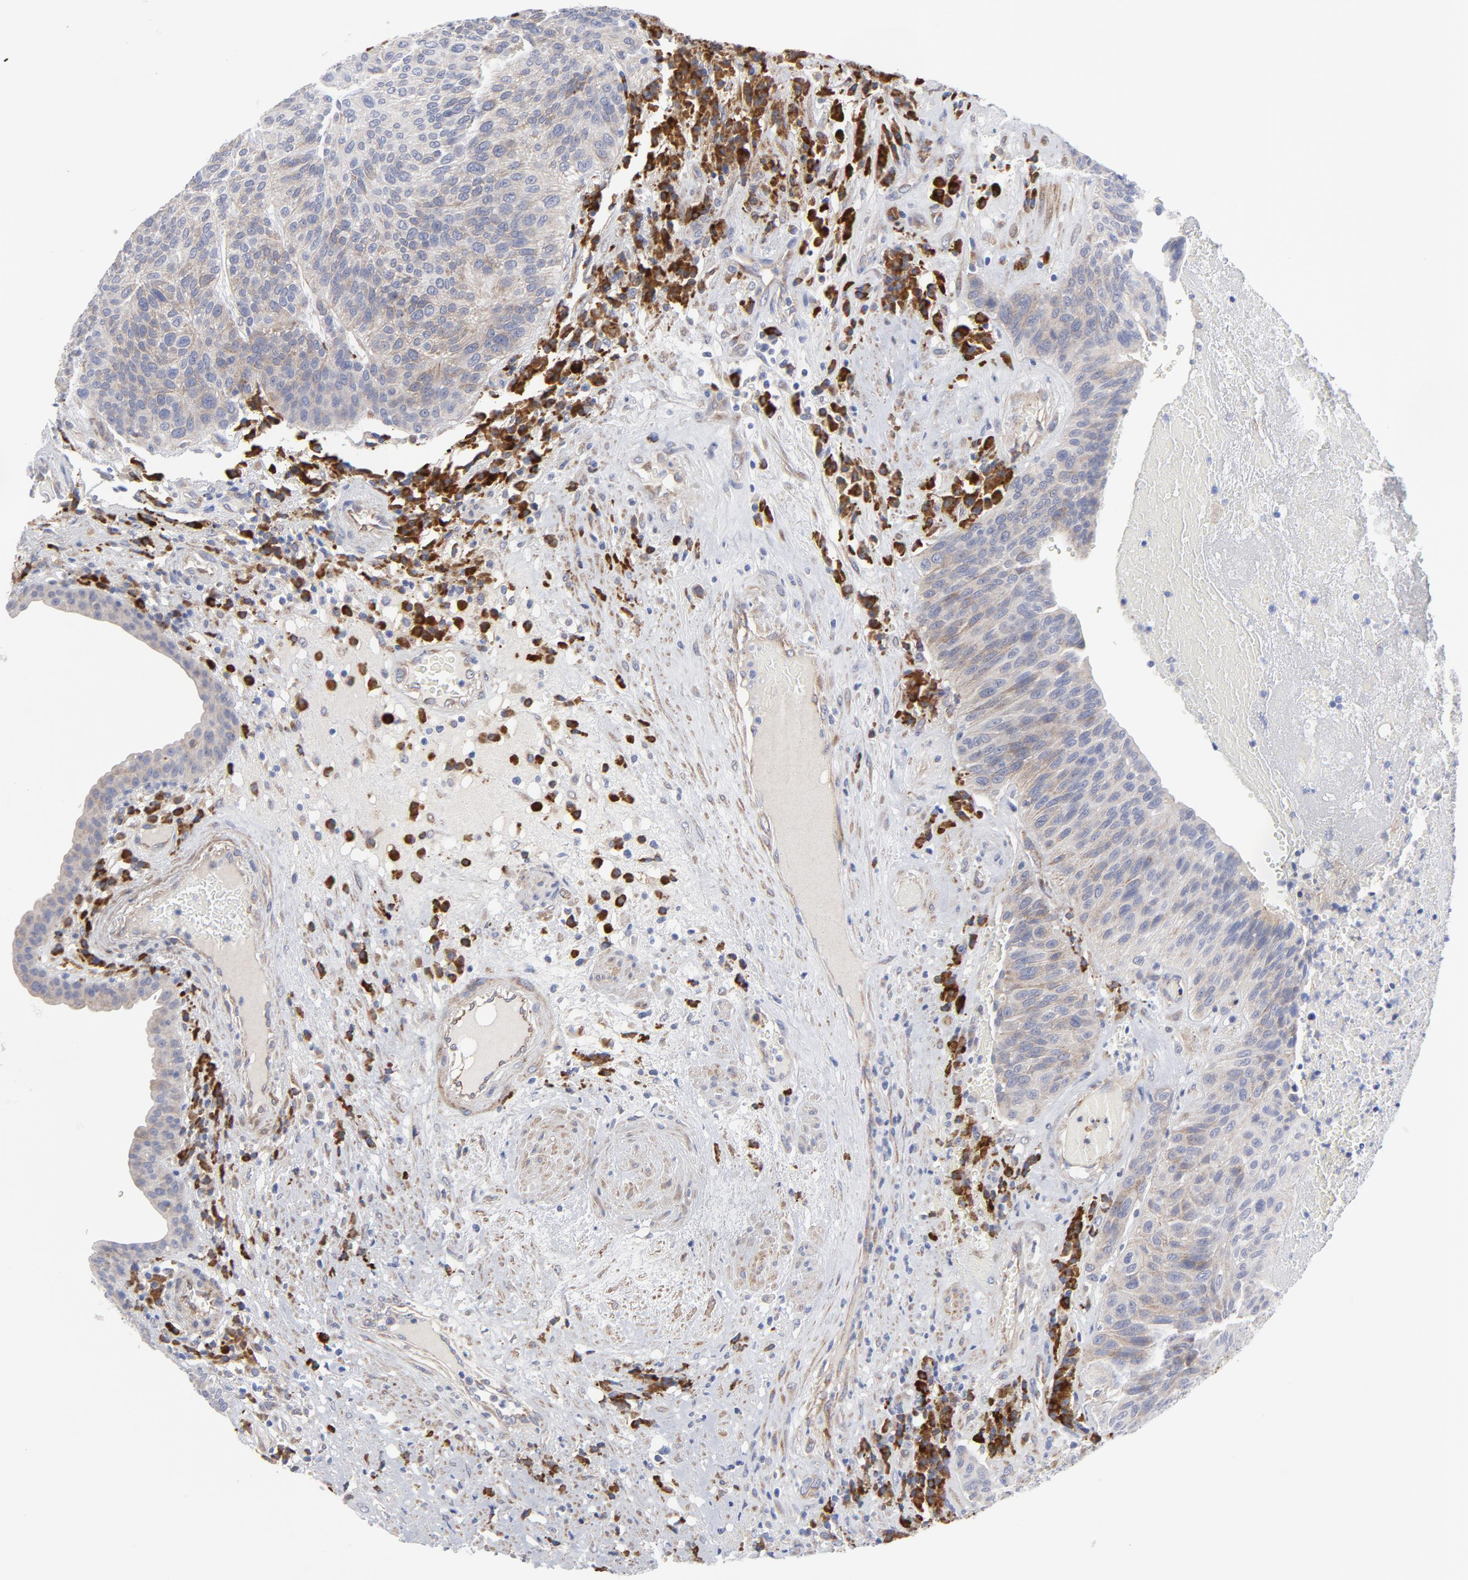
{"staining": {"intensity": "negative", "quantity": "none", "location": "none"}, "tissue": "urothelial cancer", "cell_type": "Tumor cells", "image_type": "cancer", "snomed": [{"axis": "morphology", "description": "Urothelial carcinoma, High grade"}, {"axis": "topography", "description": "Urinary bladder"}], "caption": "Immunohistochemistry (IHC) micrograph of high-grade urothelial carcinoma stained for a protein (brown), which reveals no expression in tumor cells.", "gene": "RAPGEF3", "patient": {"sex": "male", "age": 66}}